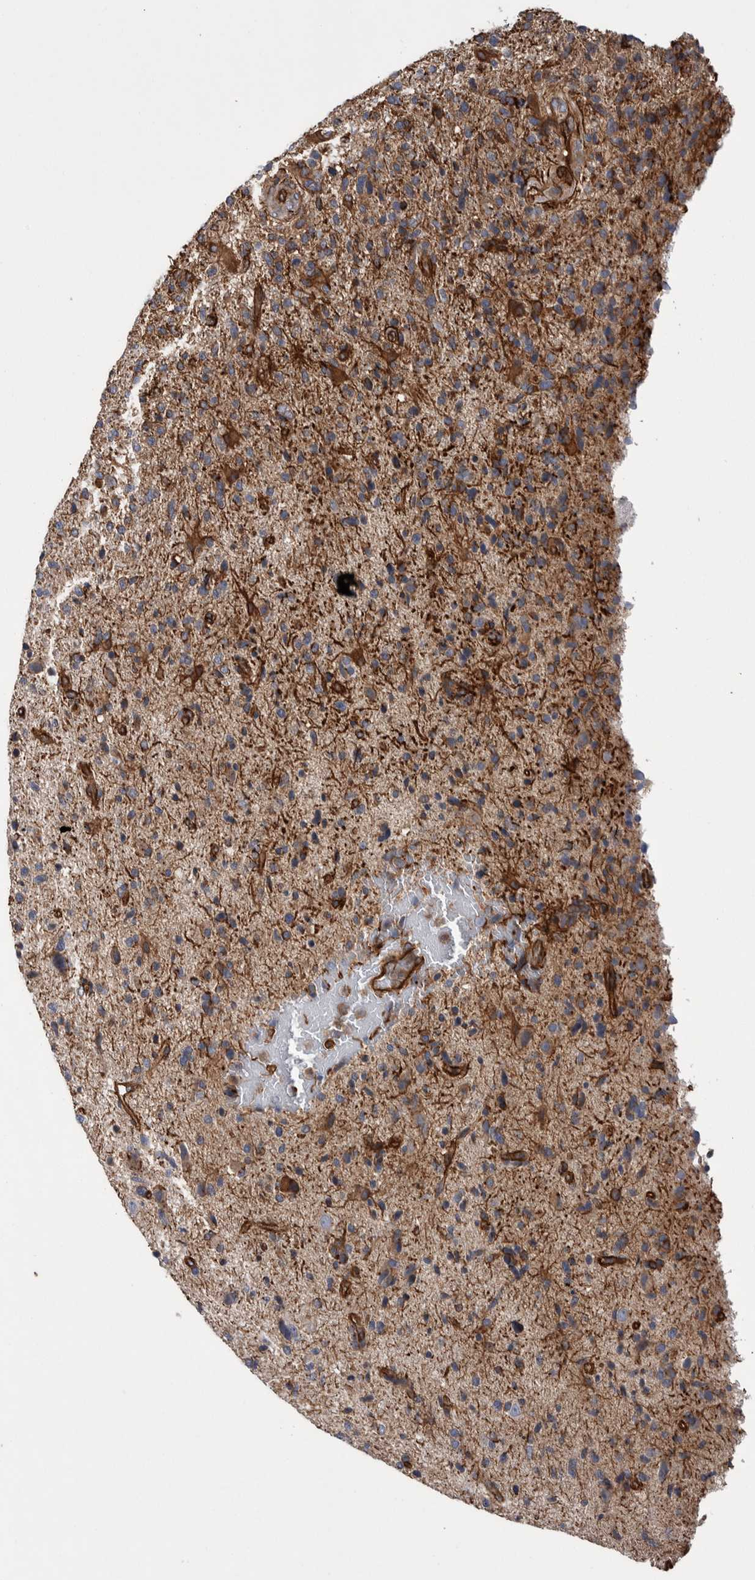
{"staining": {"intensity": "strong", "quantity": "25%-75%", "location": "cytoplasmic/membranous"}, "tissue": "glioma", "cell_type": "Tumor cells", "image_type": "cancer", "snomed": [{"axis": "morphology", "description": "Glioma, malignant, High grade"}, {"axis": "topography", "description": "Brain"}], "caption": "A micrograph of human high-grade glioma (malignant) stained for a protein exhibits strong cytoplasmic/membranous brown staining in tumor cells.", "gene": "KIF12", "patient": {"sex": "male", "age": 72}}